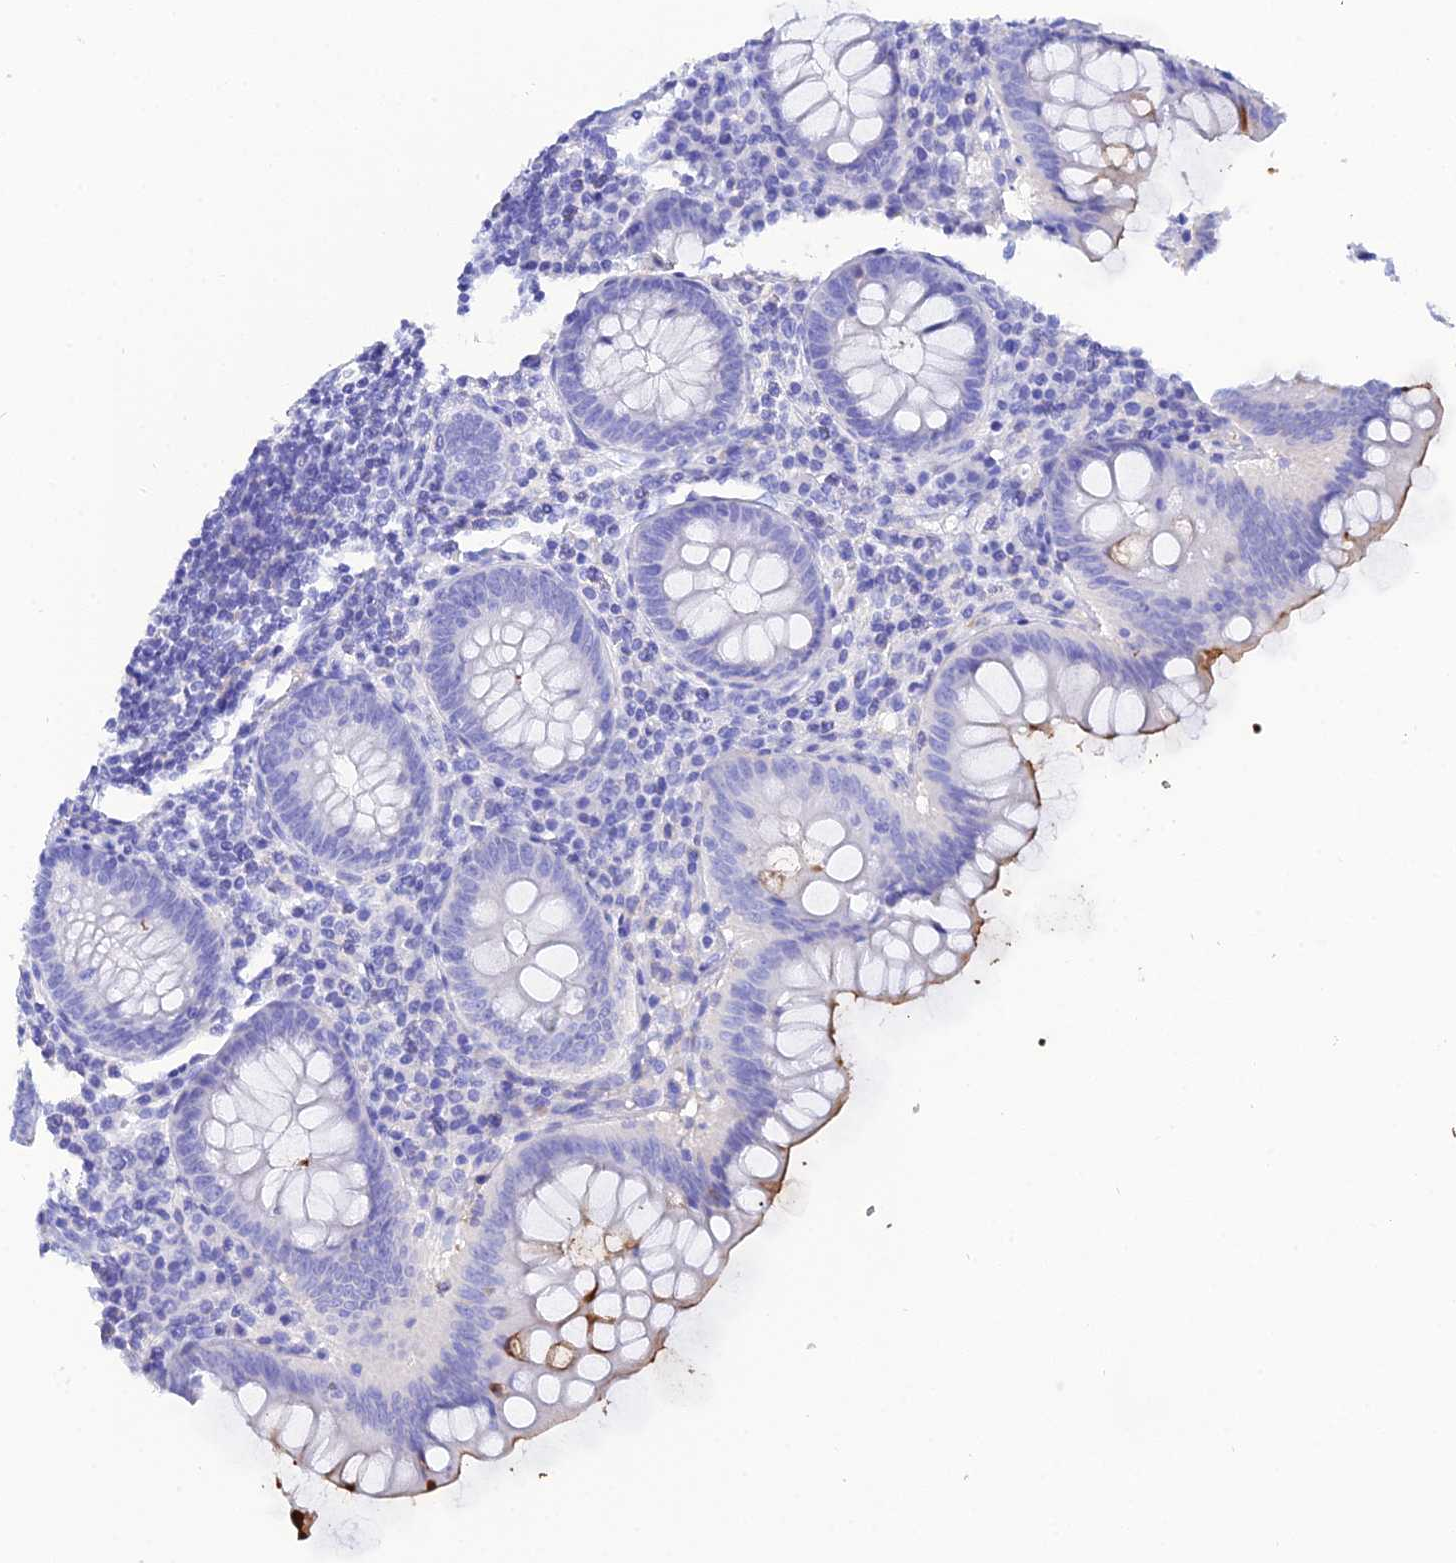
{"staining": {"intensity": "negative", "quantity": "none", "location": "none"}, "tissue": "appendix", "cell_type": "Glandular cells", "image_type": "normal", "snomed": [{"axis": "morphology", "description": "Normal tissue, NOS"}, {"axis": "topography", "description": "Appendix"}], "caption": "Benign appendix was stained to show a protein in brown. There is no significant staining in glandular cells.", "gene": "CELA3A", "patient": {"sex": "female", "age": 33}}